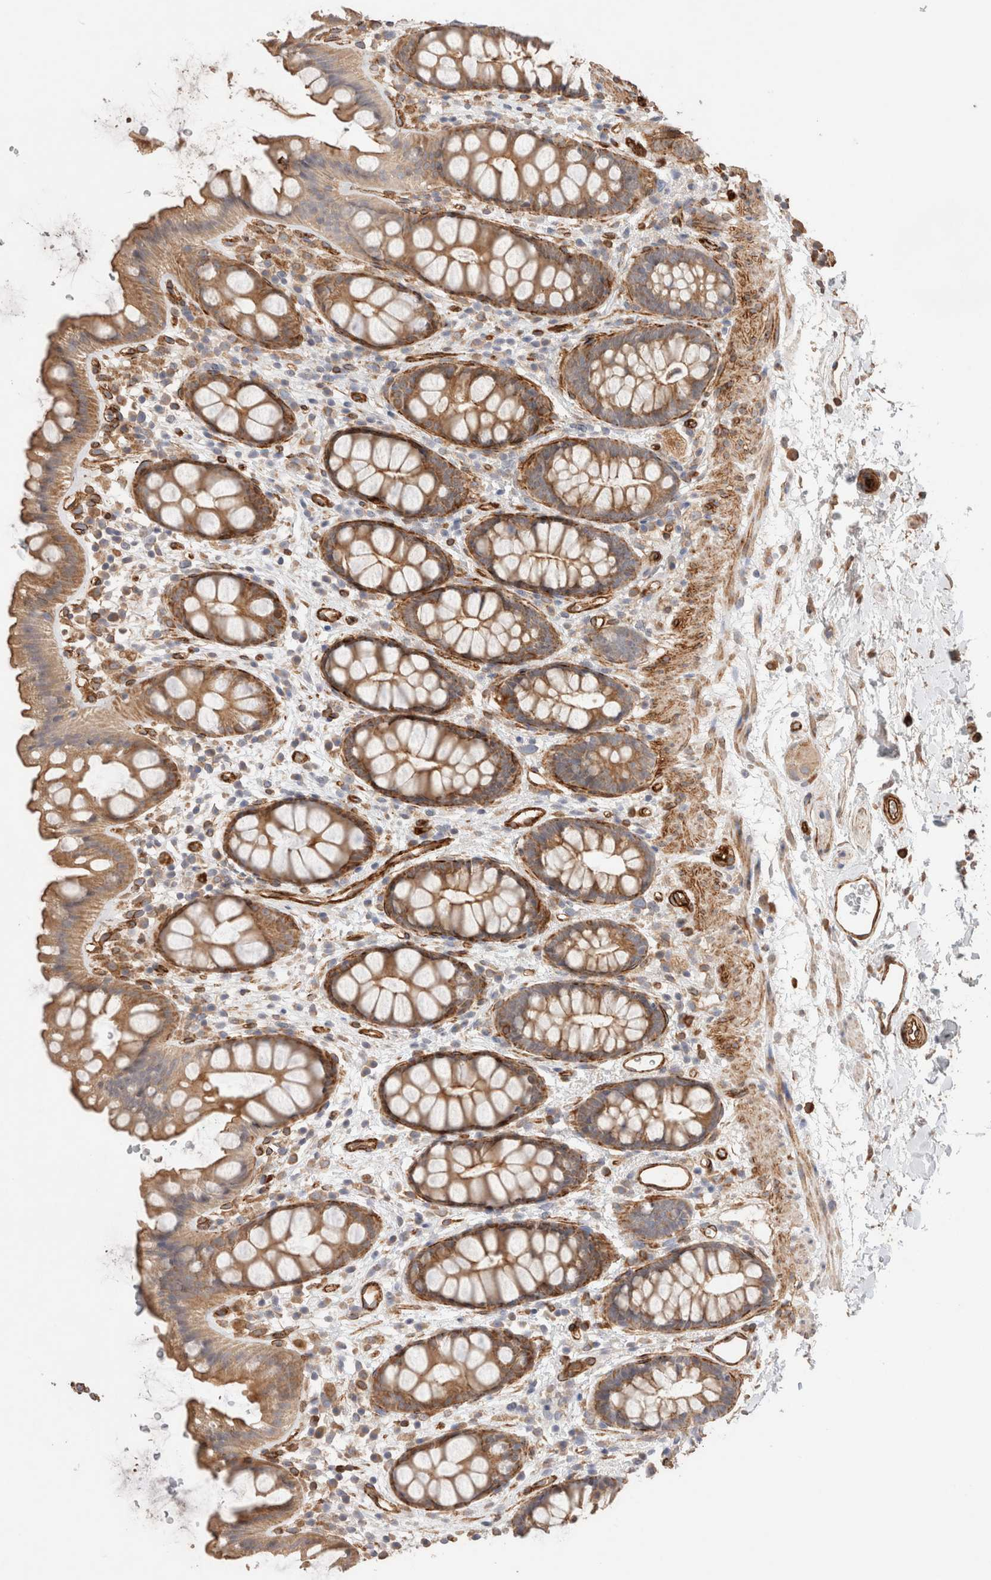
{"staining": {"intensity": "moderate", "quantity": ">75%", "location": "cytoplasmic/membranous"}, "tissue": "rectum", "cell_type": "Glandular cells", "image_type": "normal", "snomed": [{"axis": "morphology", "description": "Normal tissue, NOS"}, {"axis": "topography", "description": "Rectum"}], "caption": "Brown immunohistochemical staining in benign rectum reveals moderate cytoplasmic/membranous expression in approximately >75% of glandular cells.", "gene": "RAB32", "patient": {"sex": "female", "age": 65}}